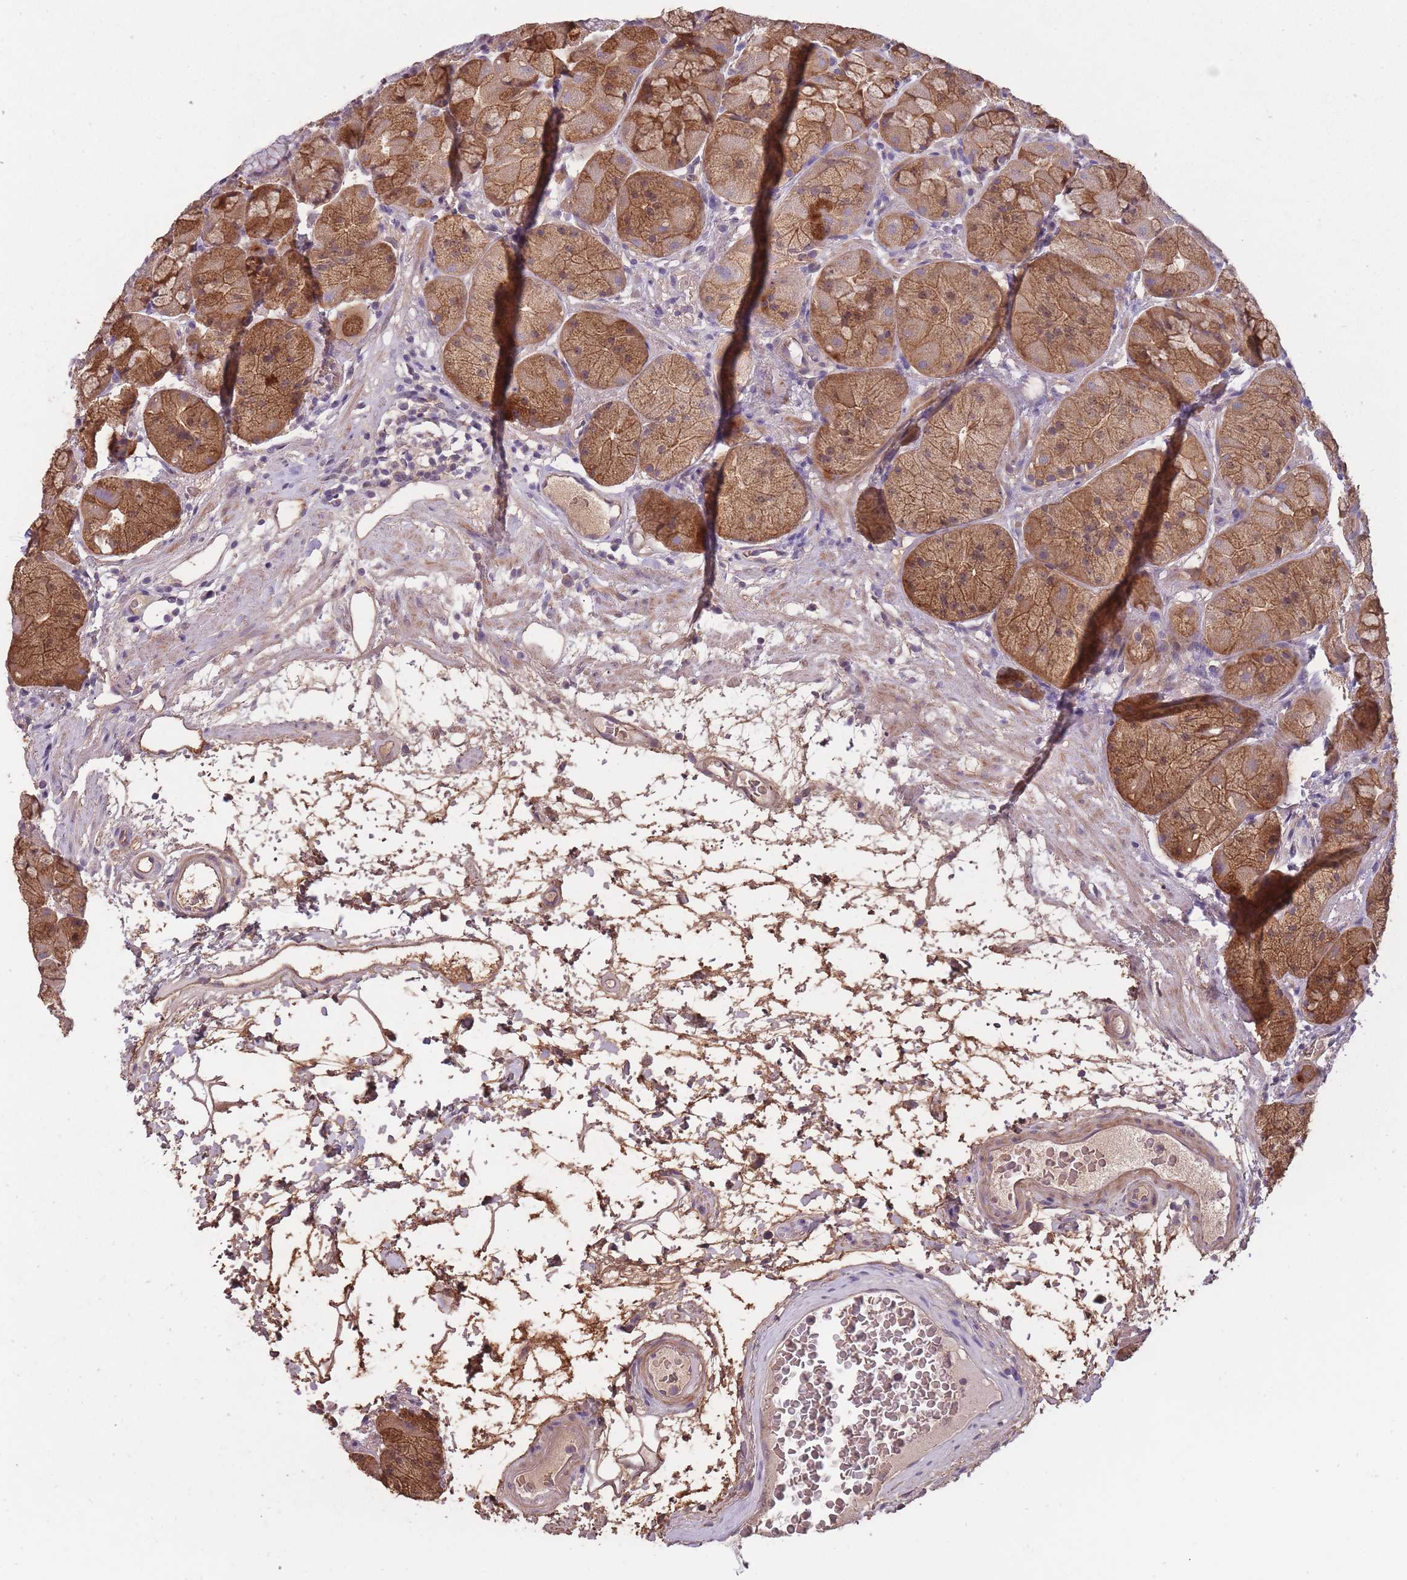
{"staining": {"intensity": "moderate", "quantity": "25%-75%", "location": "cytoplasmic/membranous,nuclear"}, "tissue": "stomach", "cell_type": "Glandular cells", "image_type": "normal", "snomed": [{"axis": "morphology", "description": "Normal tissue, NOS"}, {"axis": "topography", "description": "Stomach"}], "caption": "Moderate cytoplasmic/membranous,nuclear expression for a protein is appreciated in about 25%-75% of glandular cells of unremarkable stomach using immunohistochemistry (IHC).", "gene": "KIAA1755", "patient": {"sex": "male", "age": 57}}